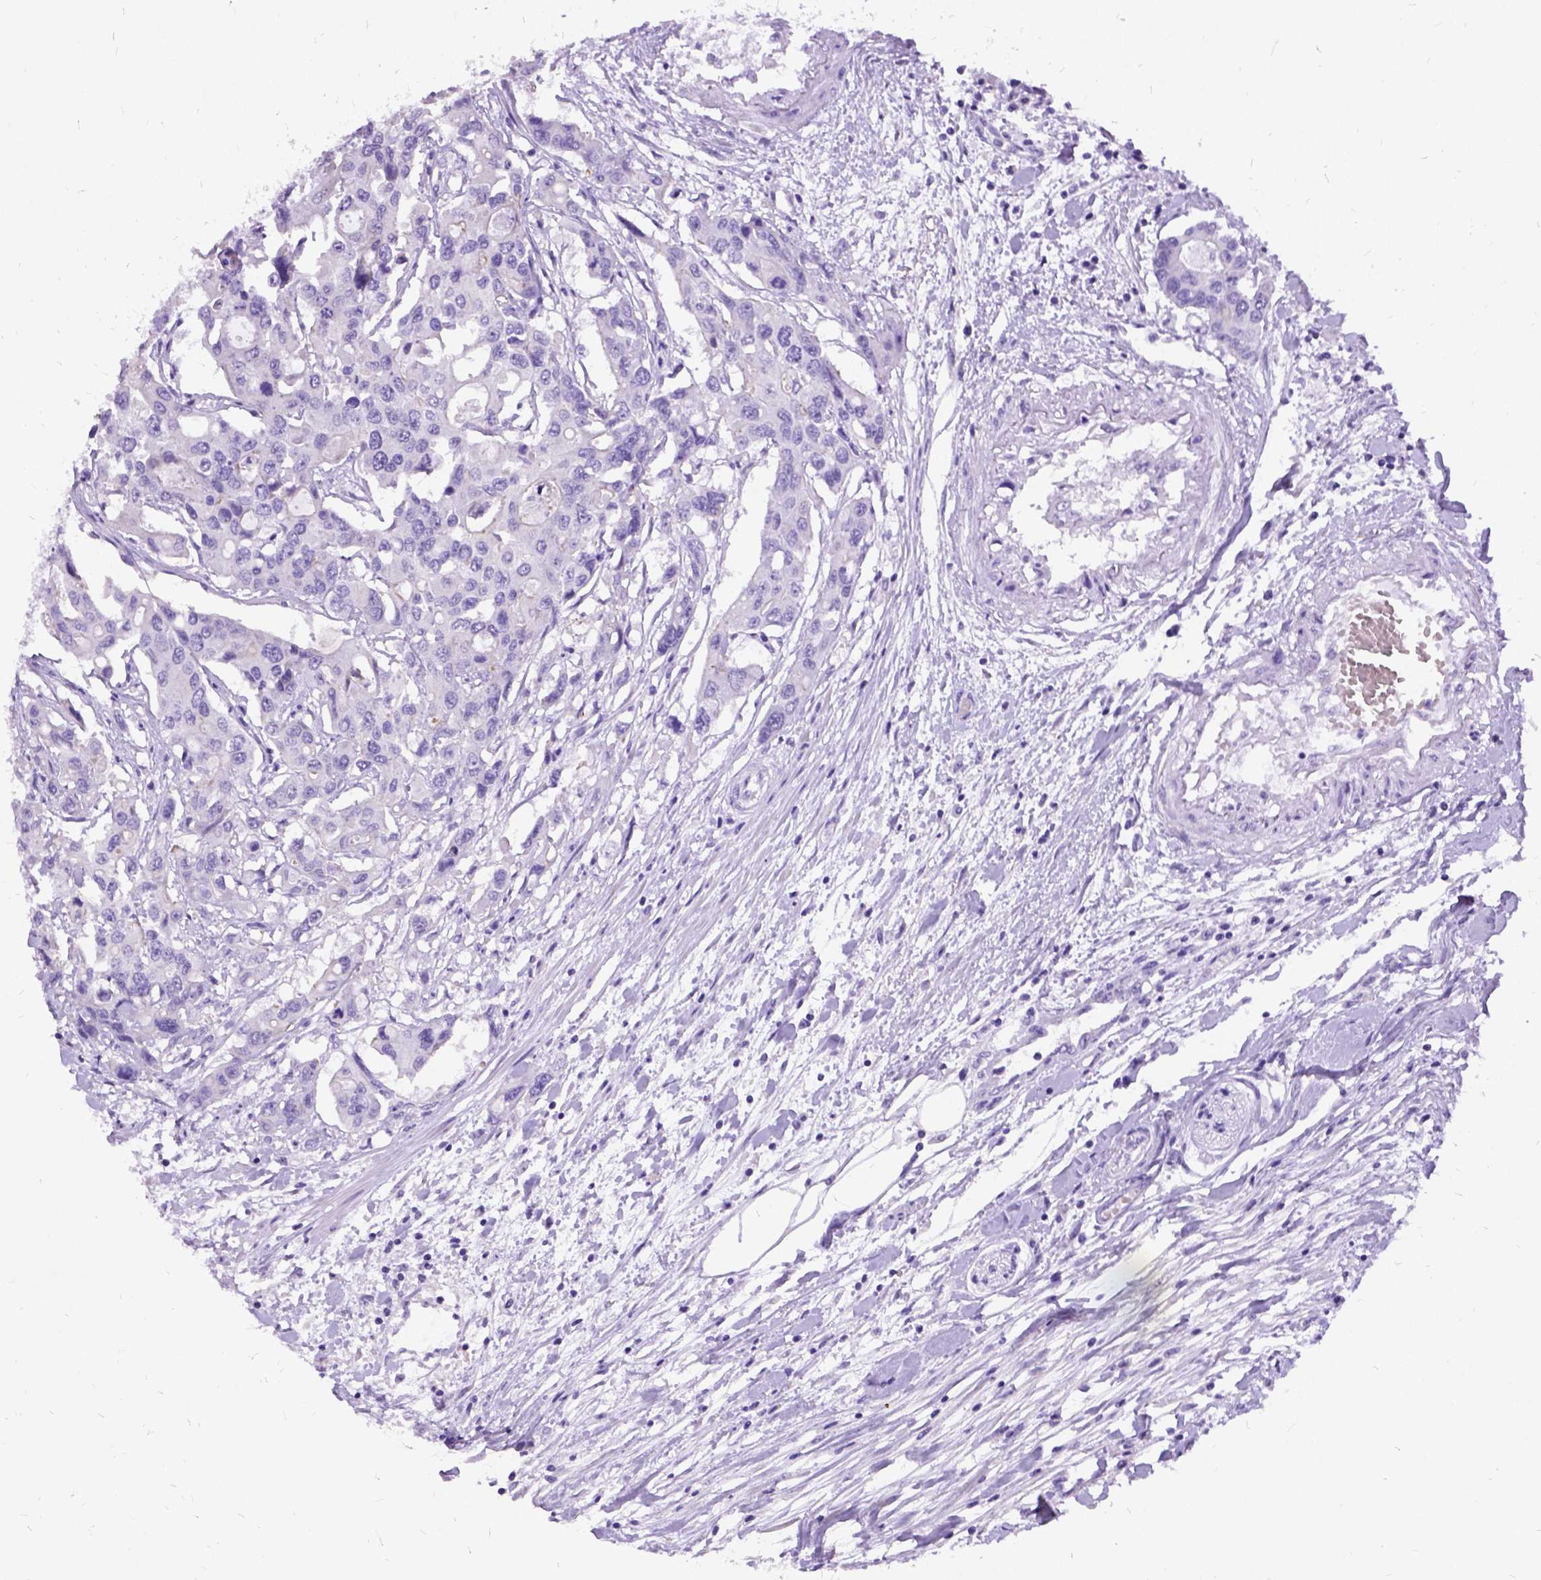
{"staining": {"intensity": "negative", "quantity": "none", "location": "none"}, "tissue": "colorectal cancer", "cell_type": "Tumor cells", "image_type": "cancer", "snomed": [{"axis": "morphology", "description": "Adenocarcinoma, NOS"}, {"axis": "topography", "description": "Colon"}], "caption": "There is no significant expression in tumor cells of adenocarcinoma (colorectal).", "gene": "NEUROD4", "patient": {"sex": "male", "age": 77}}